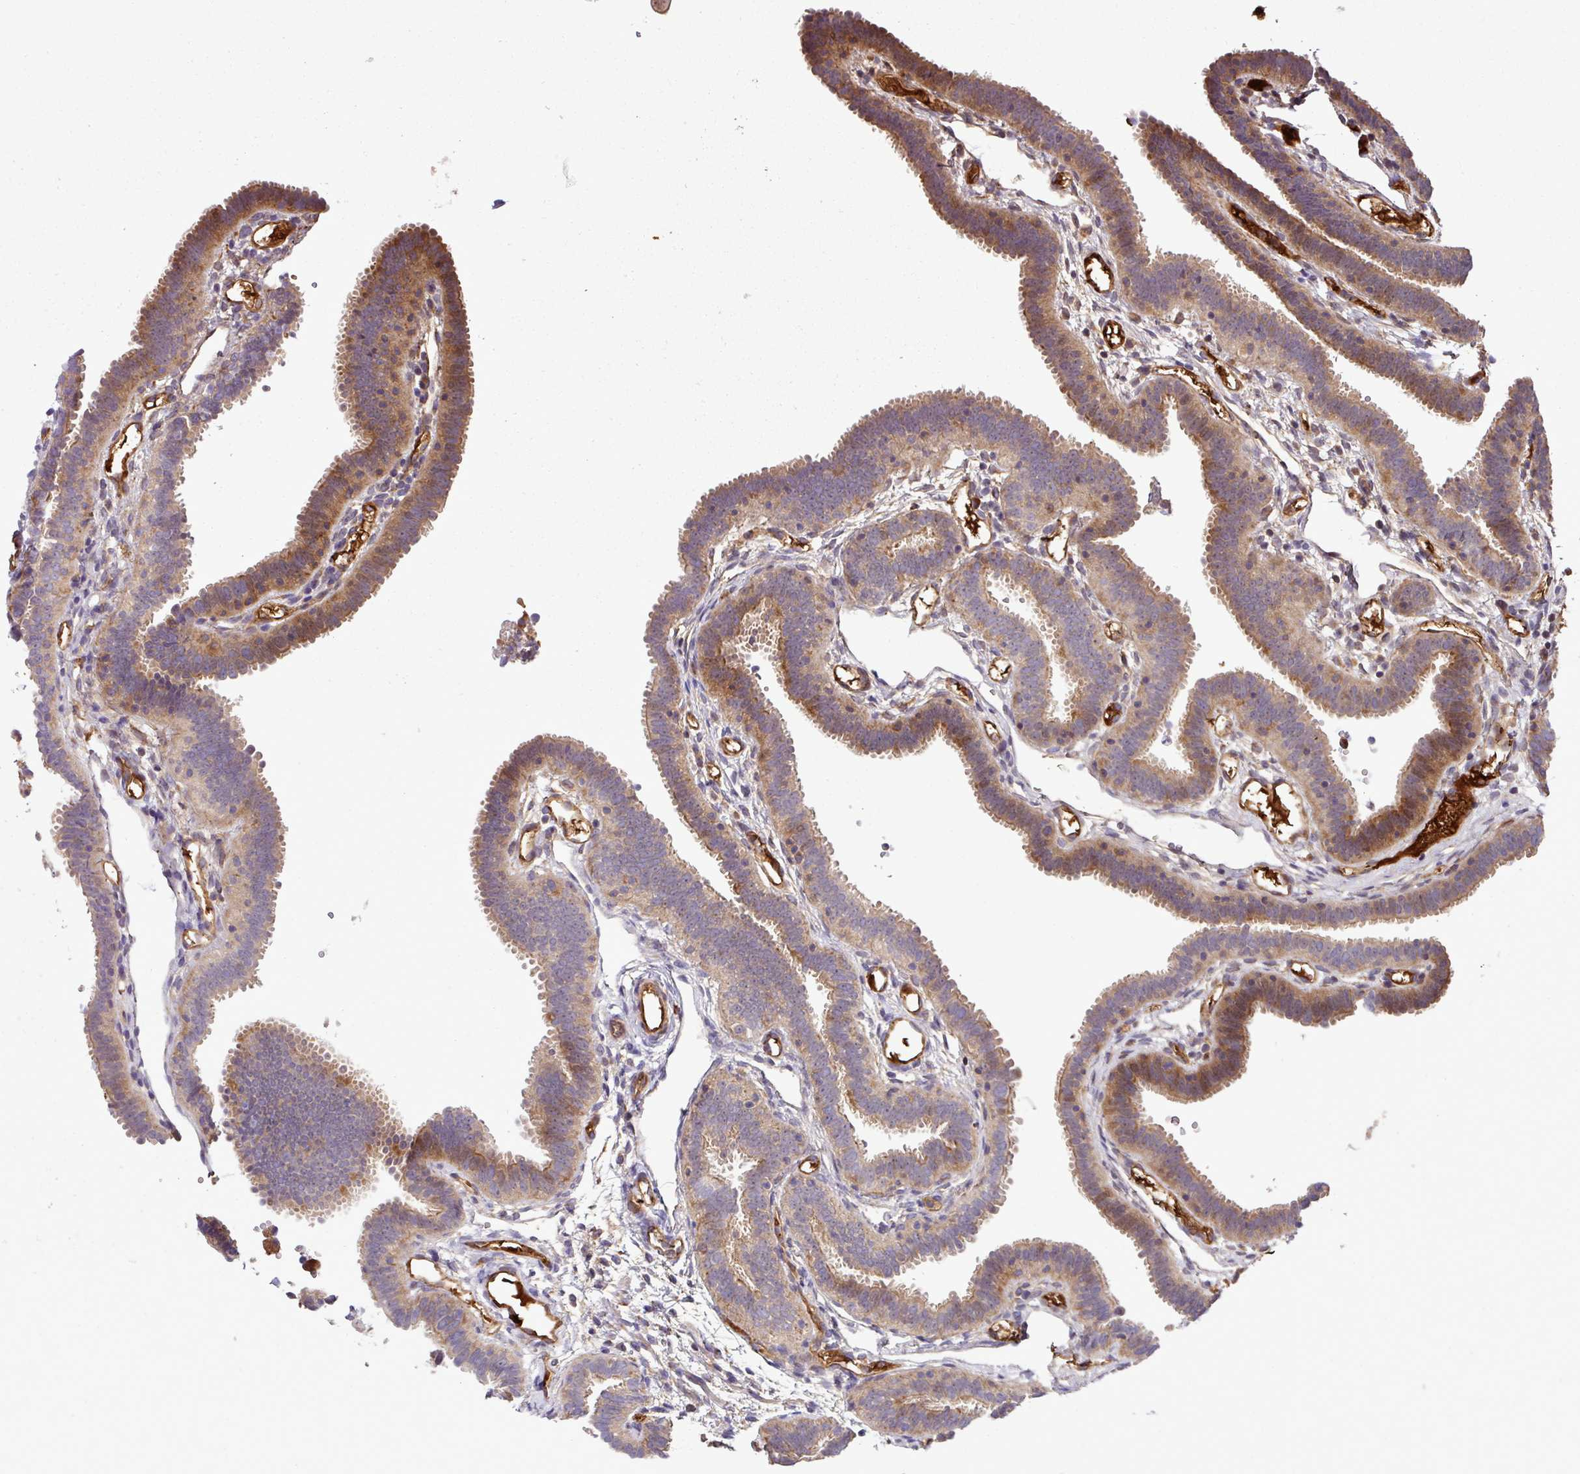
{"staining": {"intensity": "moderate", "quantity": ">75%", "location": "cytoplasmic/membranous"}, "tissue": "fallopian tube", "cell_type": "Glandular cells", "image_type": "normal", "snomed": [{"axis": "morphology", "description": "Normal tissue, NOS"}, {"axis": "topography", "description": "Fallopian tube"}], "caption": "High-power microscopy captured an immunohistochemistry image of benign fallopian tube, revealing moderate cytoplasmic/membranous expression in approximately >75% of glandular cells.", "gene": "ZNF266", "patient": {"sex": "female", "age": 37}}